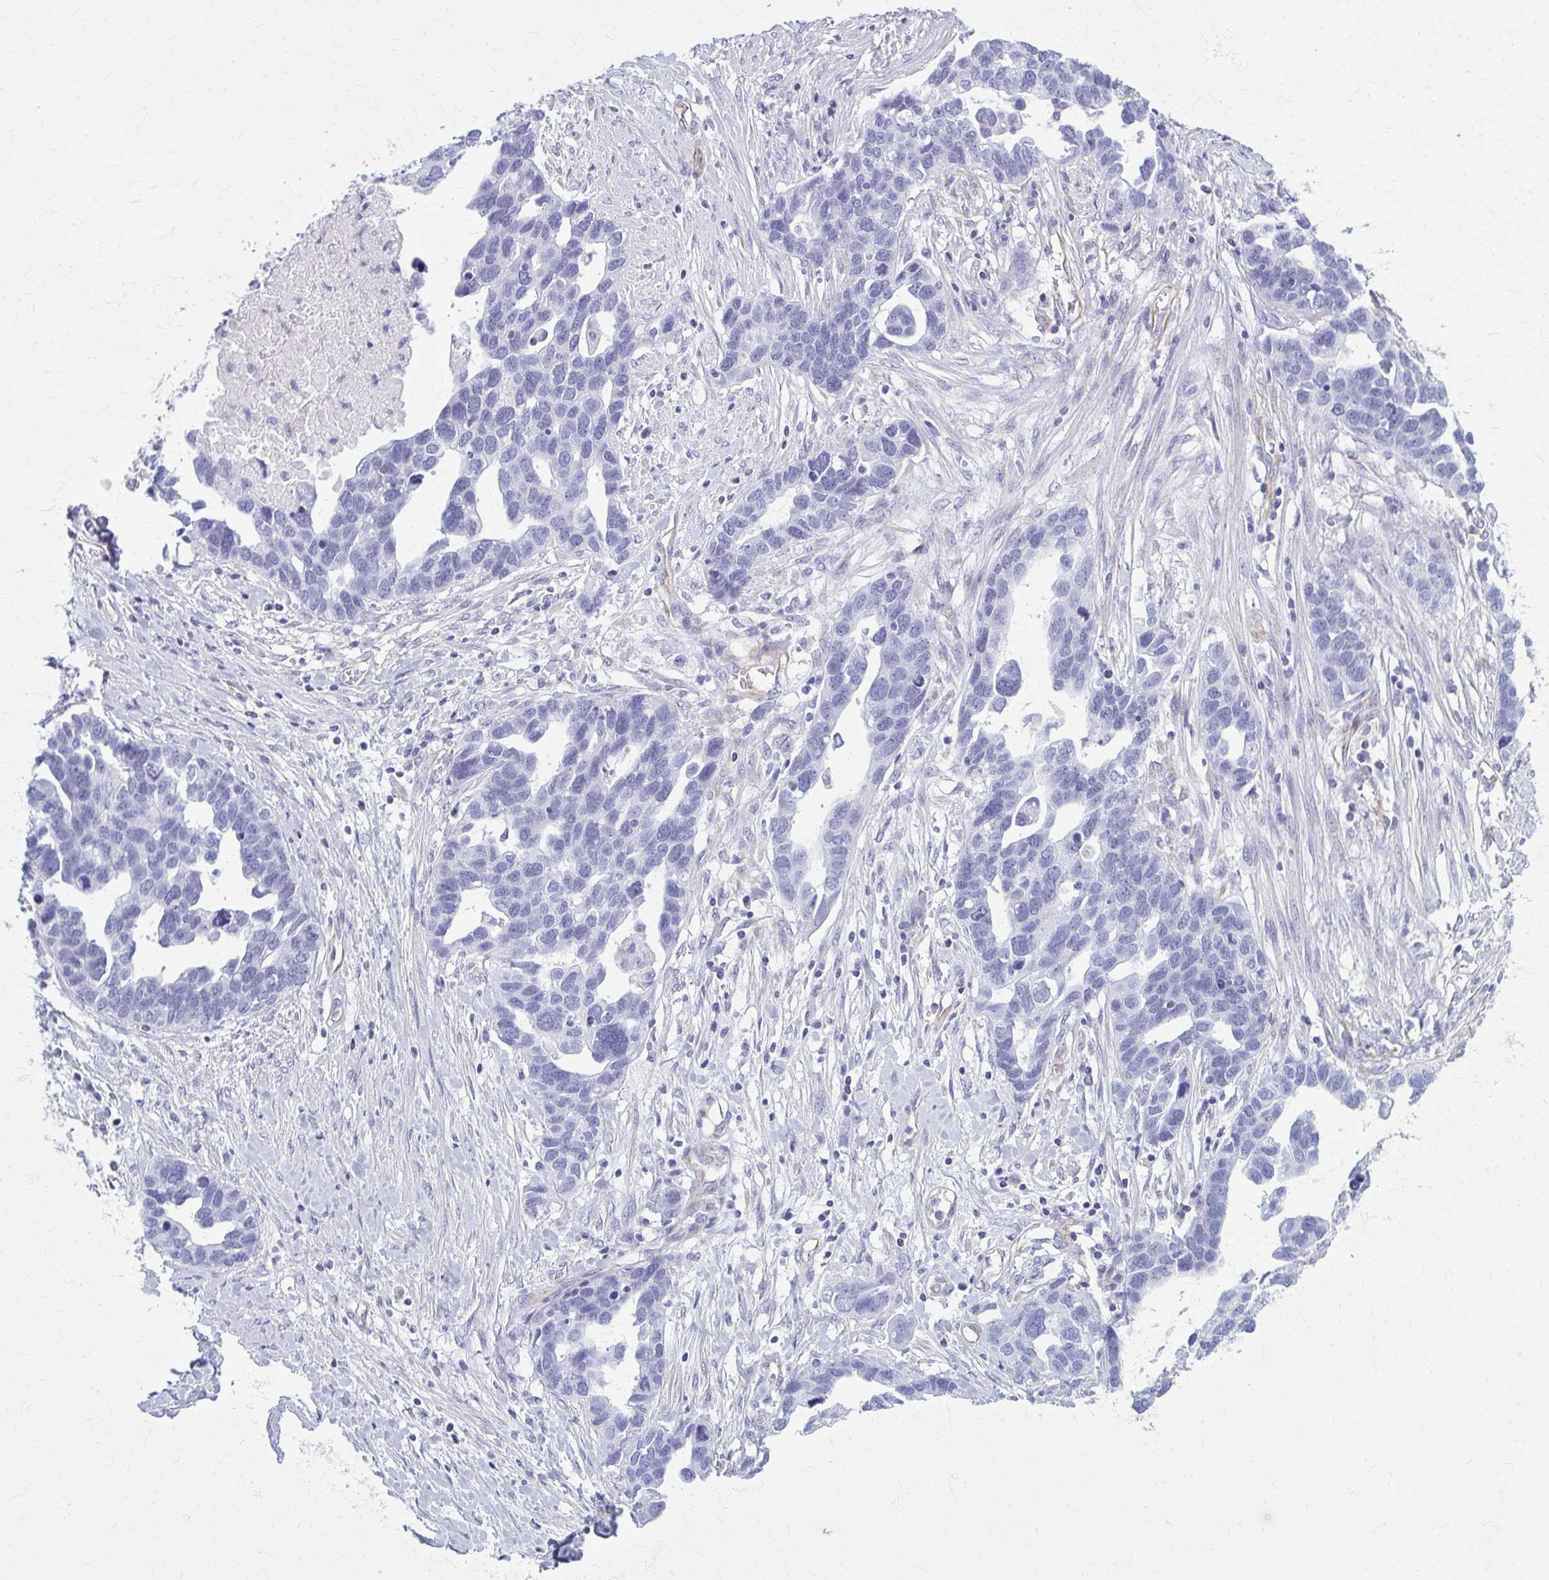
{"staining": {"intensity": "negative", "quantity": "none", "location": "none"}, "tissue": "ovarian cancer", "cell_type": "Tumor cells", "image_type": "cancer", "snomed": [{"axis": "morphology", "description": "Cystadenocarcinoma, serous, NOS"}, {"axis": "topography", "description": "Ovary"}], "caption": "Tumor cells show no significant expression in ovarian serous cystadenocarcinoma. (Stains: DAB immunohistochemistry with hematoxylin counter stain, Microscopy: brightfield microscopy at high magnification).", "gene": "GFAP", "patient": {"sex": "female", "age": 54}}